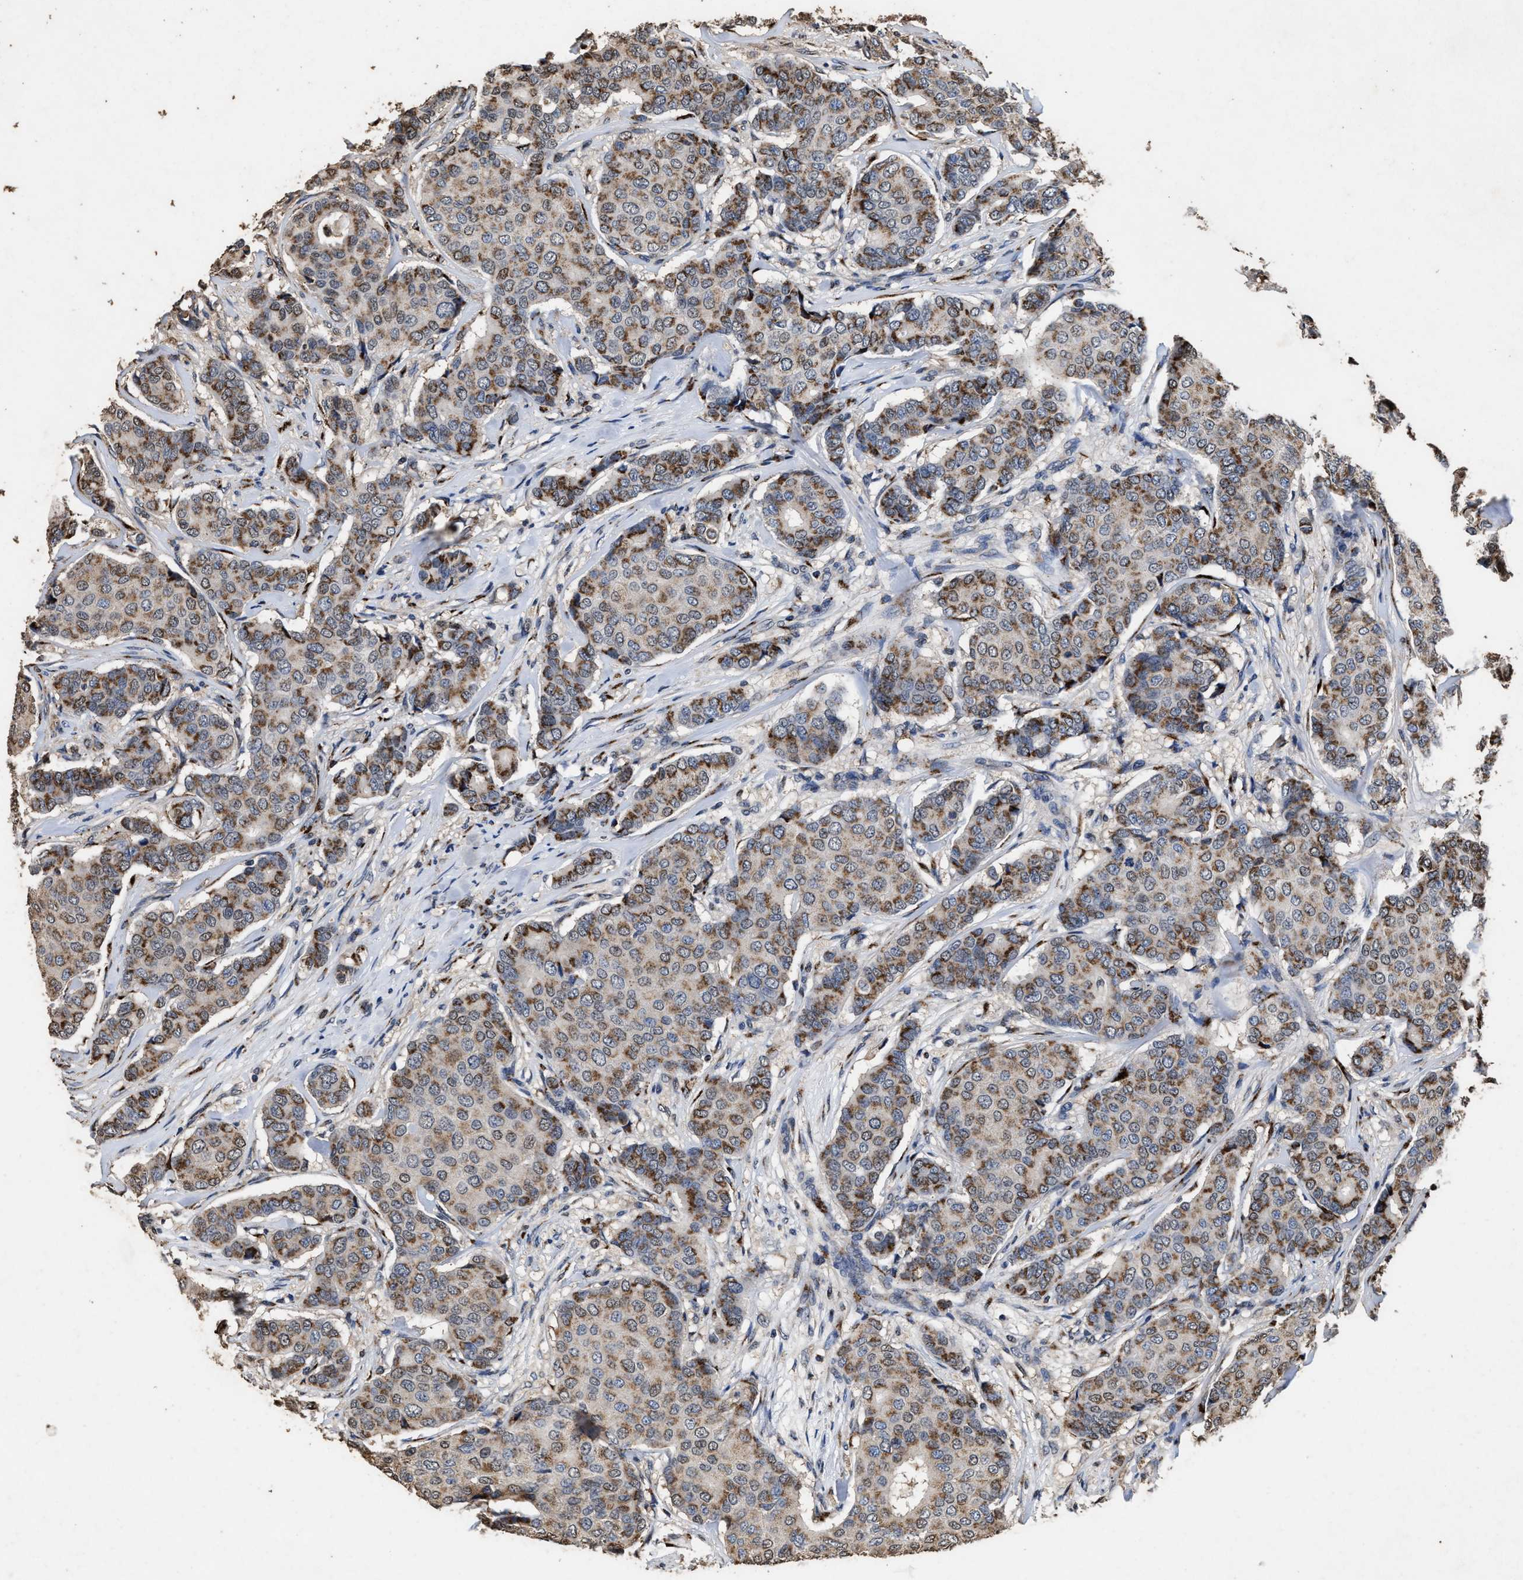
{"staining": {"intensity": "moderate", "quantity": ">75%", "location": "cytoplasmic/membranous"}, "tissue": "breast cancer", "cell_type": "Tumor cells", "image_type": "cancer", "snomed": [{"axis": "morphology", "description": "Duct carcinoma"}, {"axis": "topography", "description": "Breast"}], "caption": "This is an image of IHC staining of breast cancer (invasive ductal carcinoma), which shows moderate expression in the cytoplasmic/membranous of tumor cells.", "gene": "TPST2", "patient": {"sex": "female", "age": 75}}